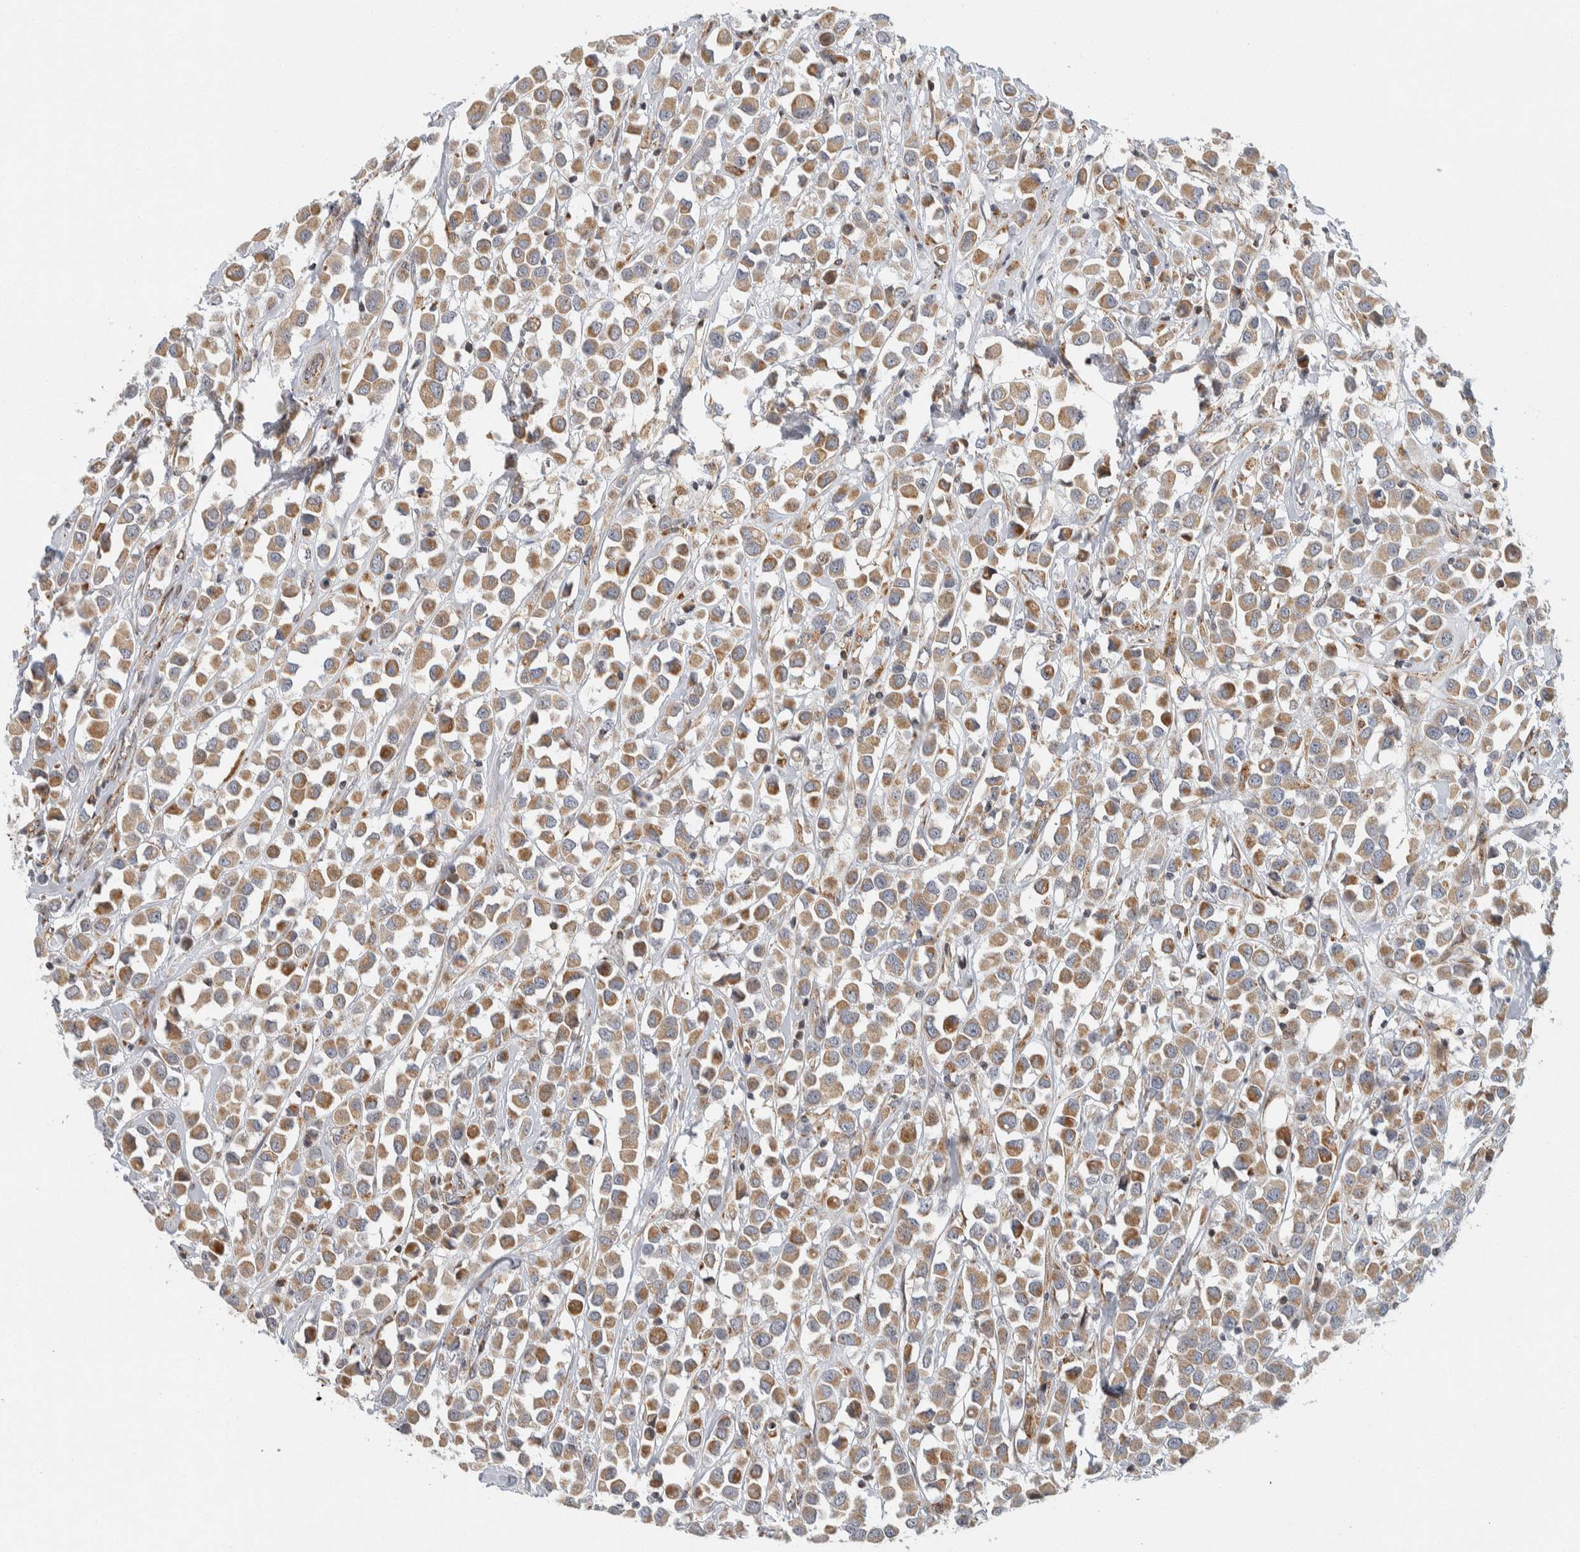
{"staining": {"intensity": "moderate", "quantity": ">75%", "location": "cytoplasmic/membranous"}, "tissue": "breast cancer", "cell_type": "Tumor cells", "image_type": "cancer", "snomed": [{"axis": "morphology", "description": "Duct carcinoma"}, {"axis": "topography", "description": "Breast"}], "caption": "There is medium levels of moderate cytoplasmic/membranous expression in tumor cells of breast cancer, as demonstrated by immunohistochemical staining (brown color).", "gene": "AFP", "patient": {"sex": "female", "age": 61}}